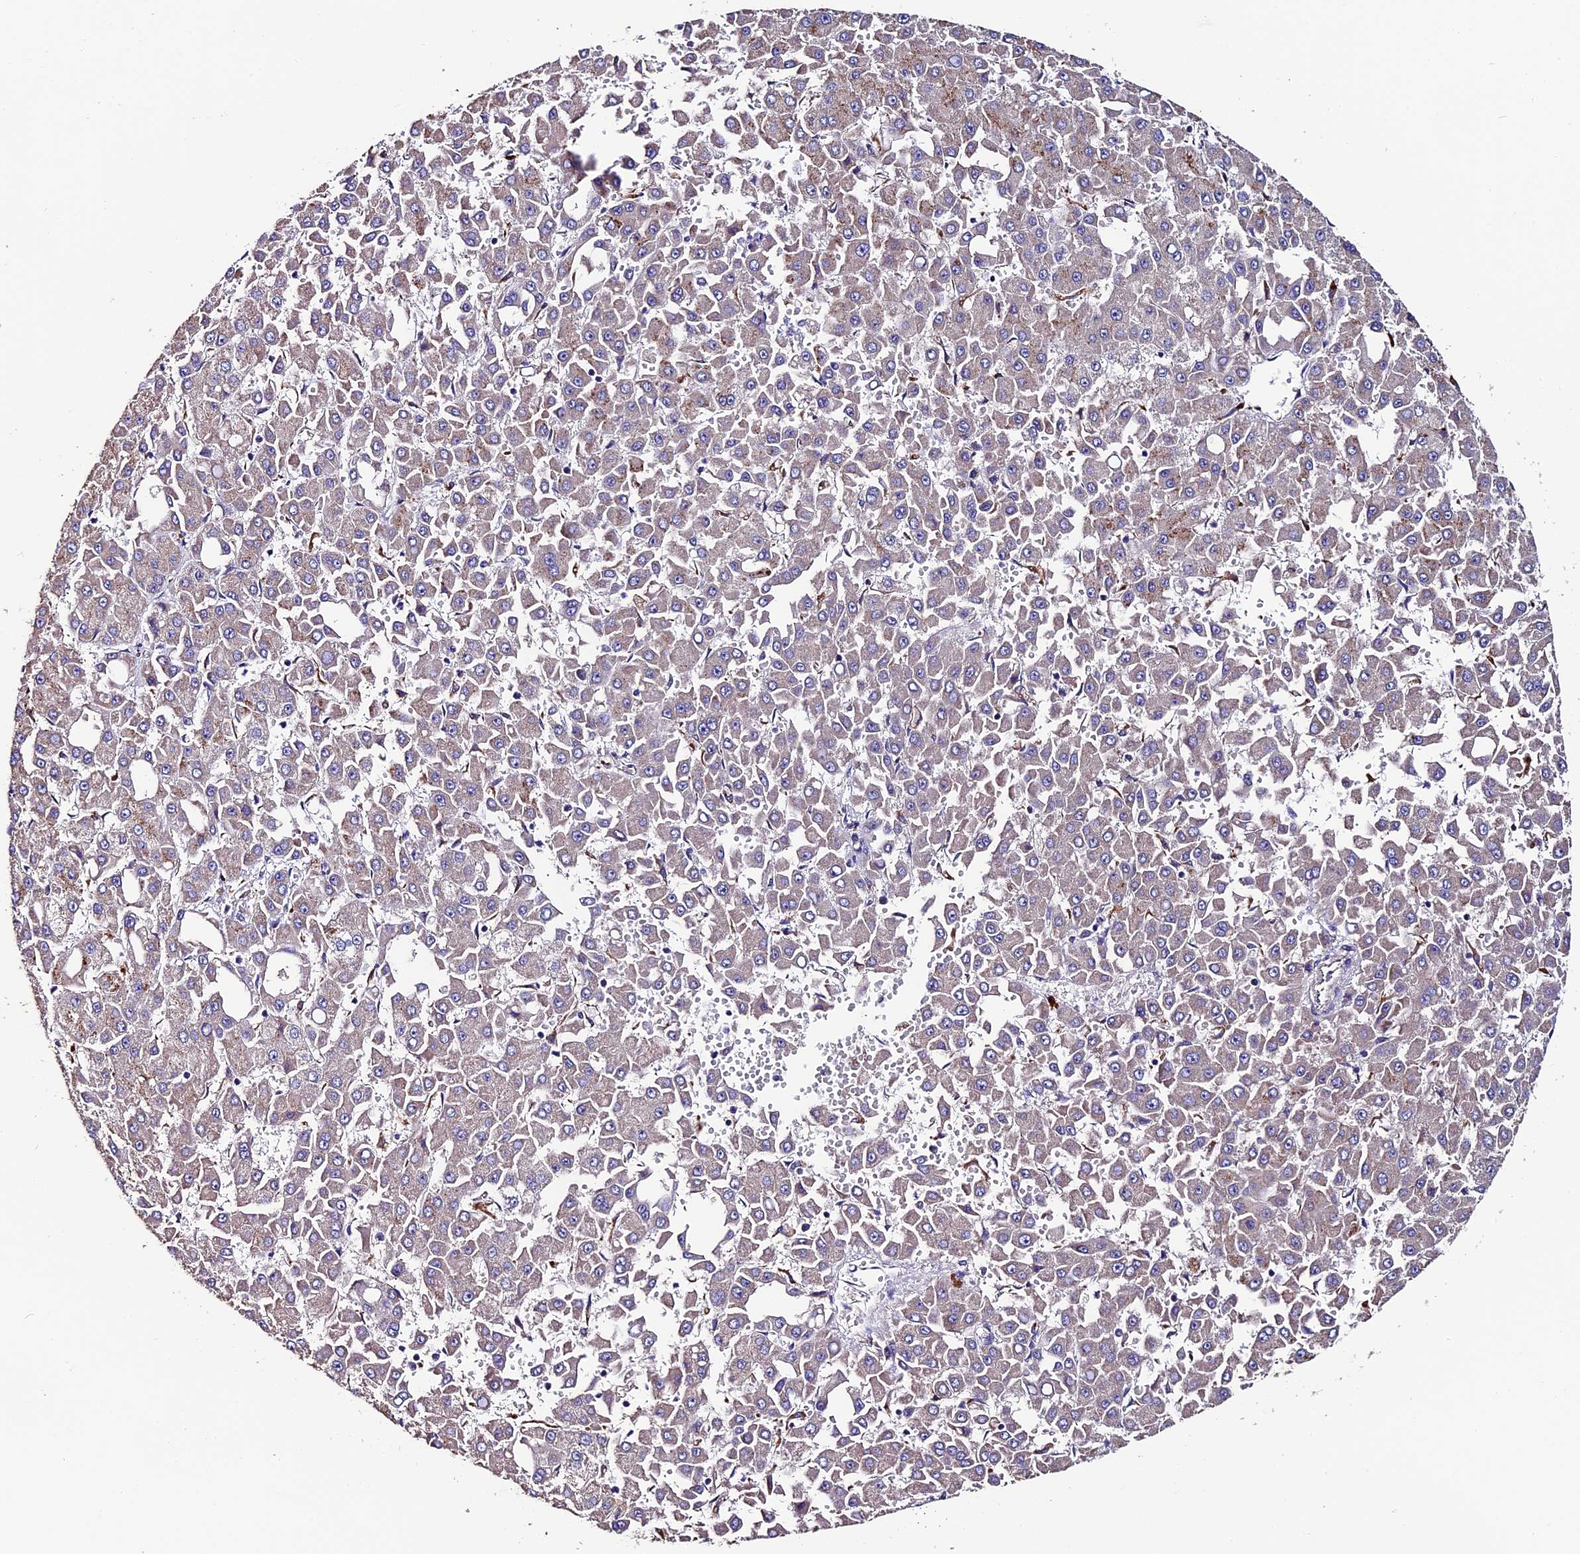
{"staining": {"intensity": "moderate", "quantity": "<25%", "location": "cytoplasmic/membranous"}, "tissue": "liver cancer", "cell_type": "Tumor cells", "image_type": "cancer", "snomed": [{"axis": "morphology", "description": "Carcinoma, Hepatocellular, NOS"}, {"axis": "topography", "description": "Liver"}], "caption": "Human liver cancer stained for a protein (brown) demonstrates moderate cytoplasmic/membranous positive positivity in approximately <25% of tumor cells.", "gene": "CLN5", "patient": {"sex": "male", "age": 47}}